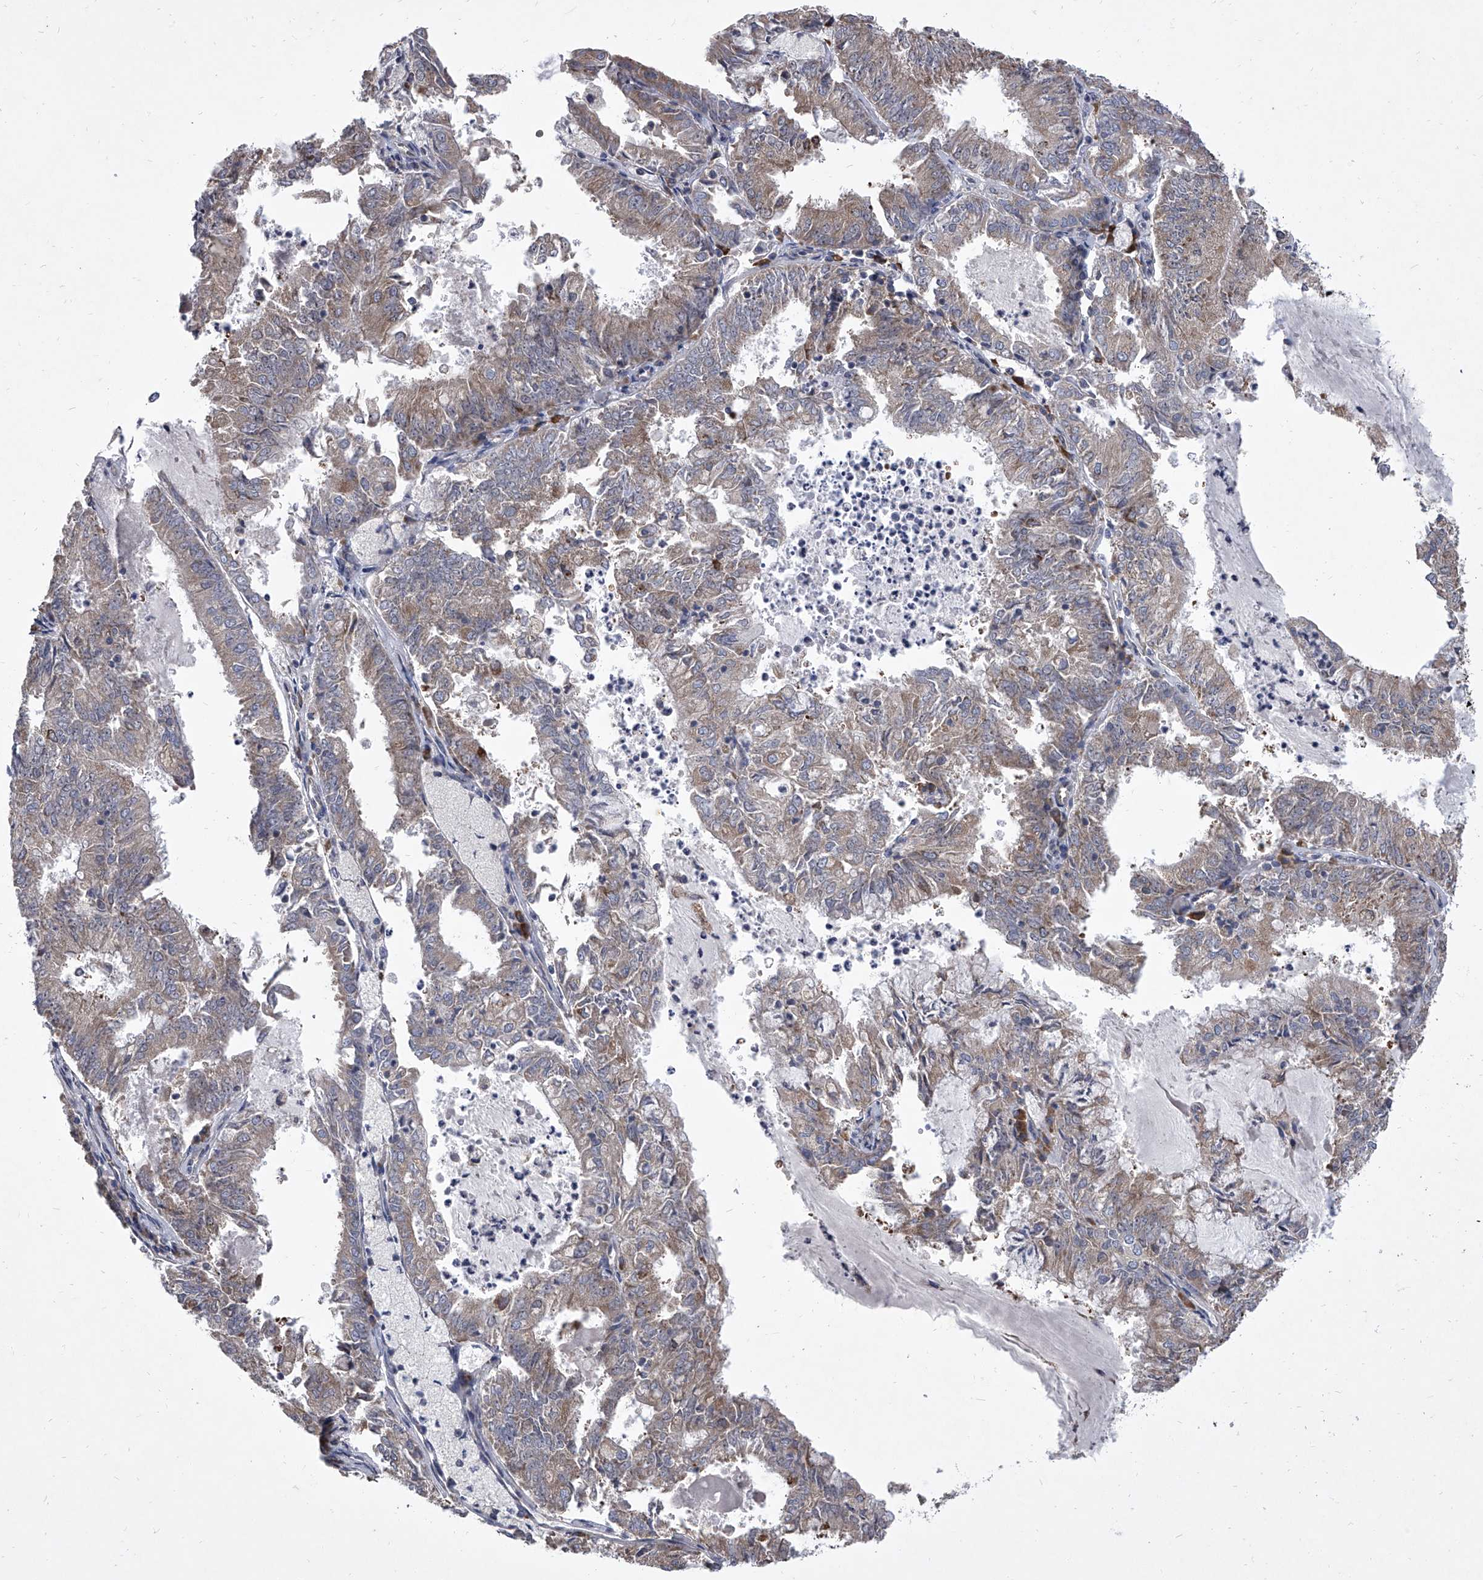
{"staining": {"intensity": "weak", "quantity": "25%-75%", "location": "cytoplasmic/membranous"}, "tissue": "endometrial cancer", "cell_type": "Tumor cells", "image_type": "cancer", "snomed": [{"axis": "morphology", "description": "Adenocarcinoma, NOS"}, {"axis": "topography", "description": "Endometrium"}], "caption": "Adenocarcinoma (endometrial) tissue shows weak cytoplasmic/membranous staining in about 25%-75% of tumor cells", "gene": "EIF2S2", "patient": {"sex": "female", "age": 57}}